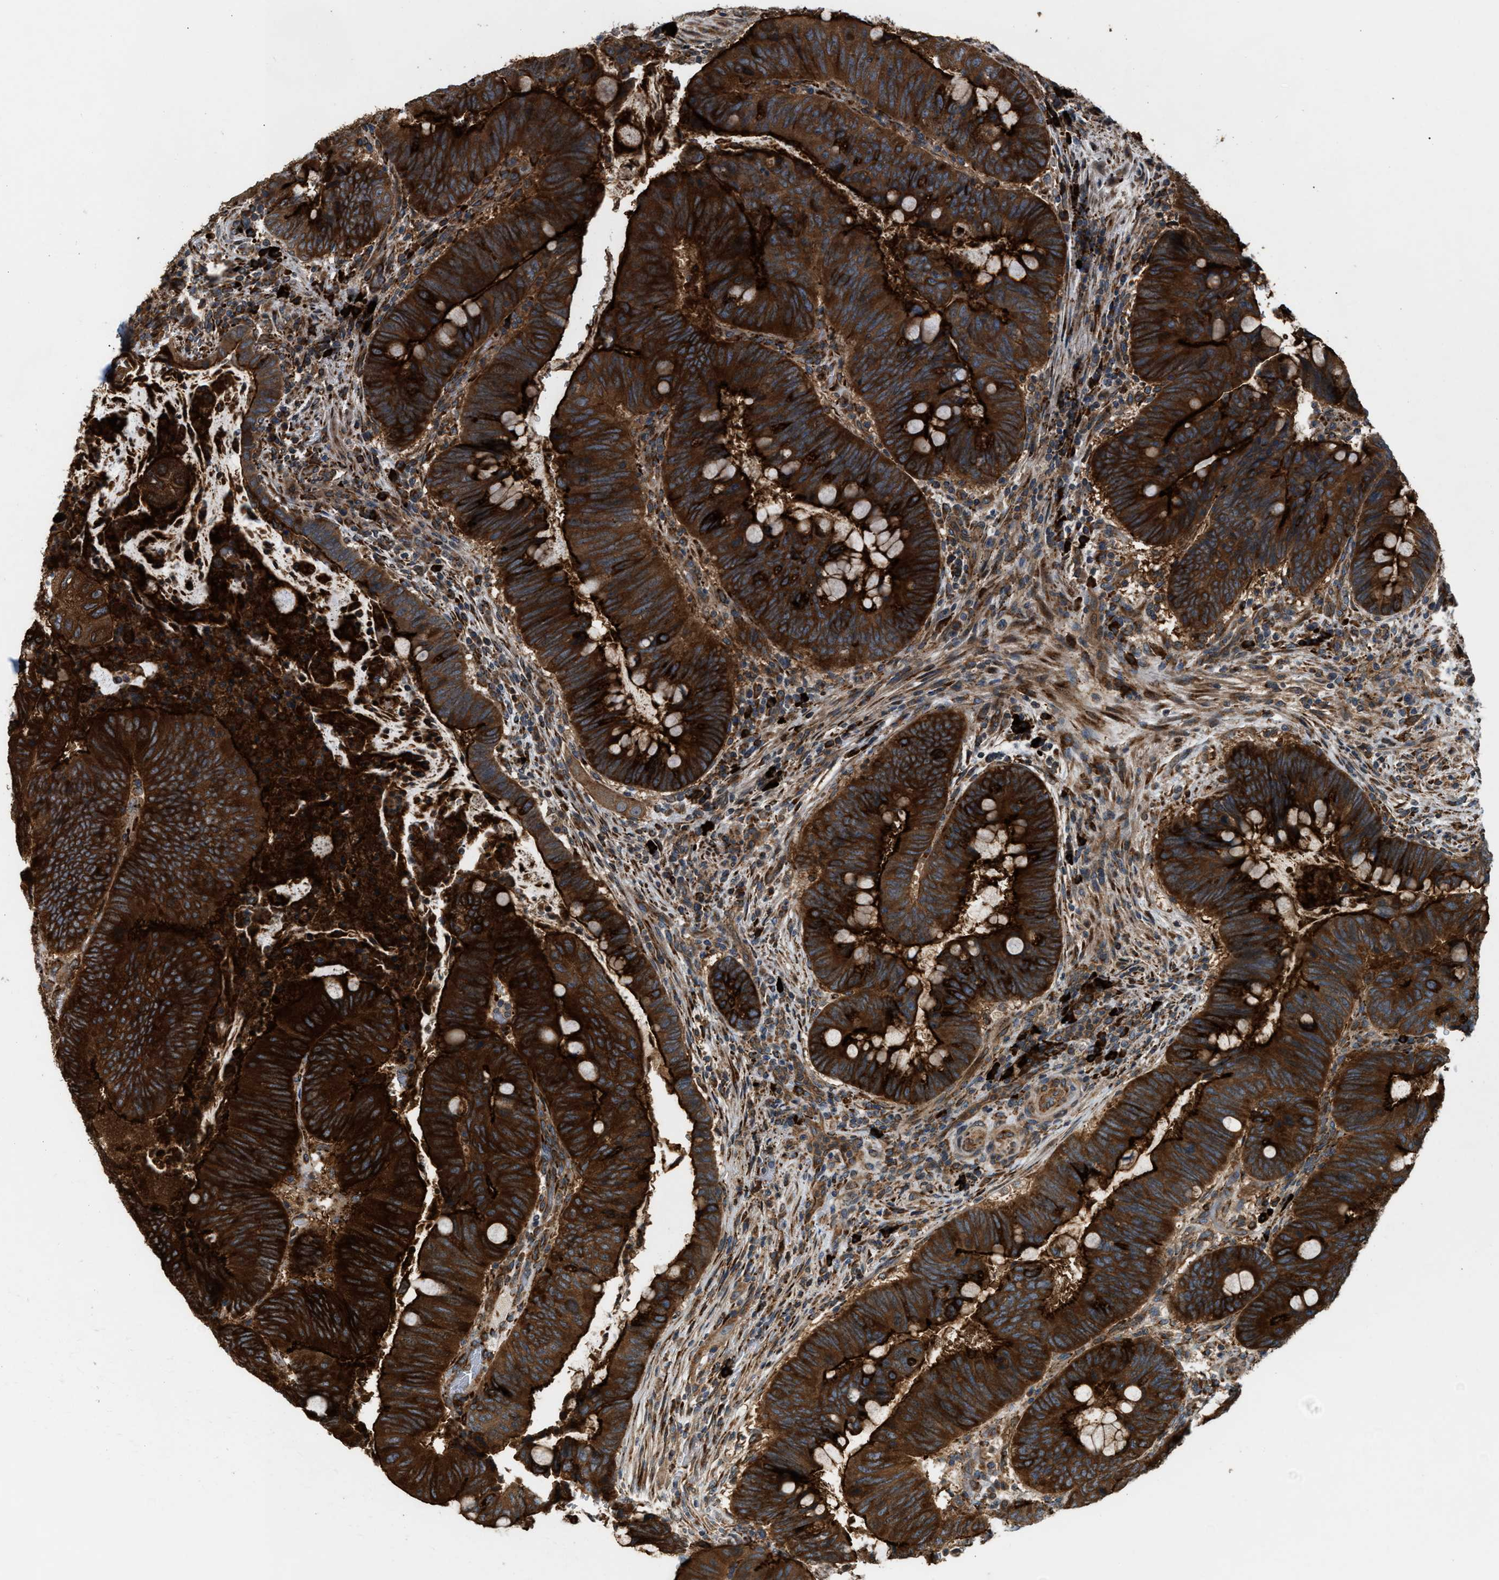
{"staining": {"intensity": "strong", "quantity": ">75%", "location": "cytoplasmic/membranous"}, "tissue": "colorectal cancer", "cell_type": "Tumor cells", "image_type": "cancer", "snomed": [{"axis": "morphology", "description": "Normal tissue, NOS"}, {"axis": "morphology", "description": "Adenocarcinoma, NOS"}, {"axis": "topography", "description": "Rectum"}, {"axis": "topography", "description": "Peripheral nerve tissue"}], "caption": "Colorectal cancer was stained to show a protein in brown. There is high levels of strong cytoplasmic/membranous staining in about >75% of tumor cells.", "gene": "BAIAP2L1", "patient": {"sex": "male", "age": 92}}